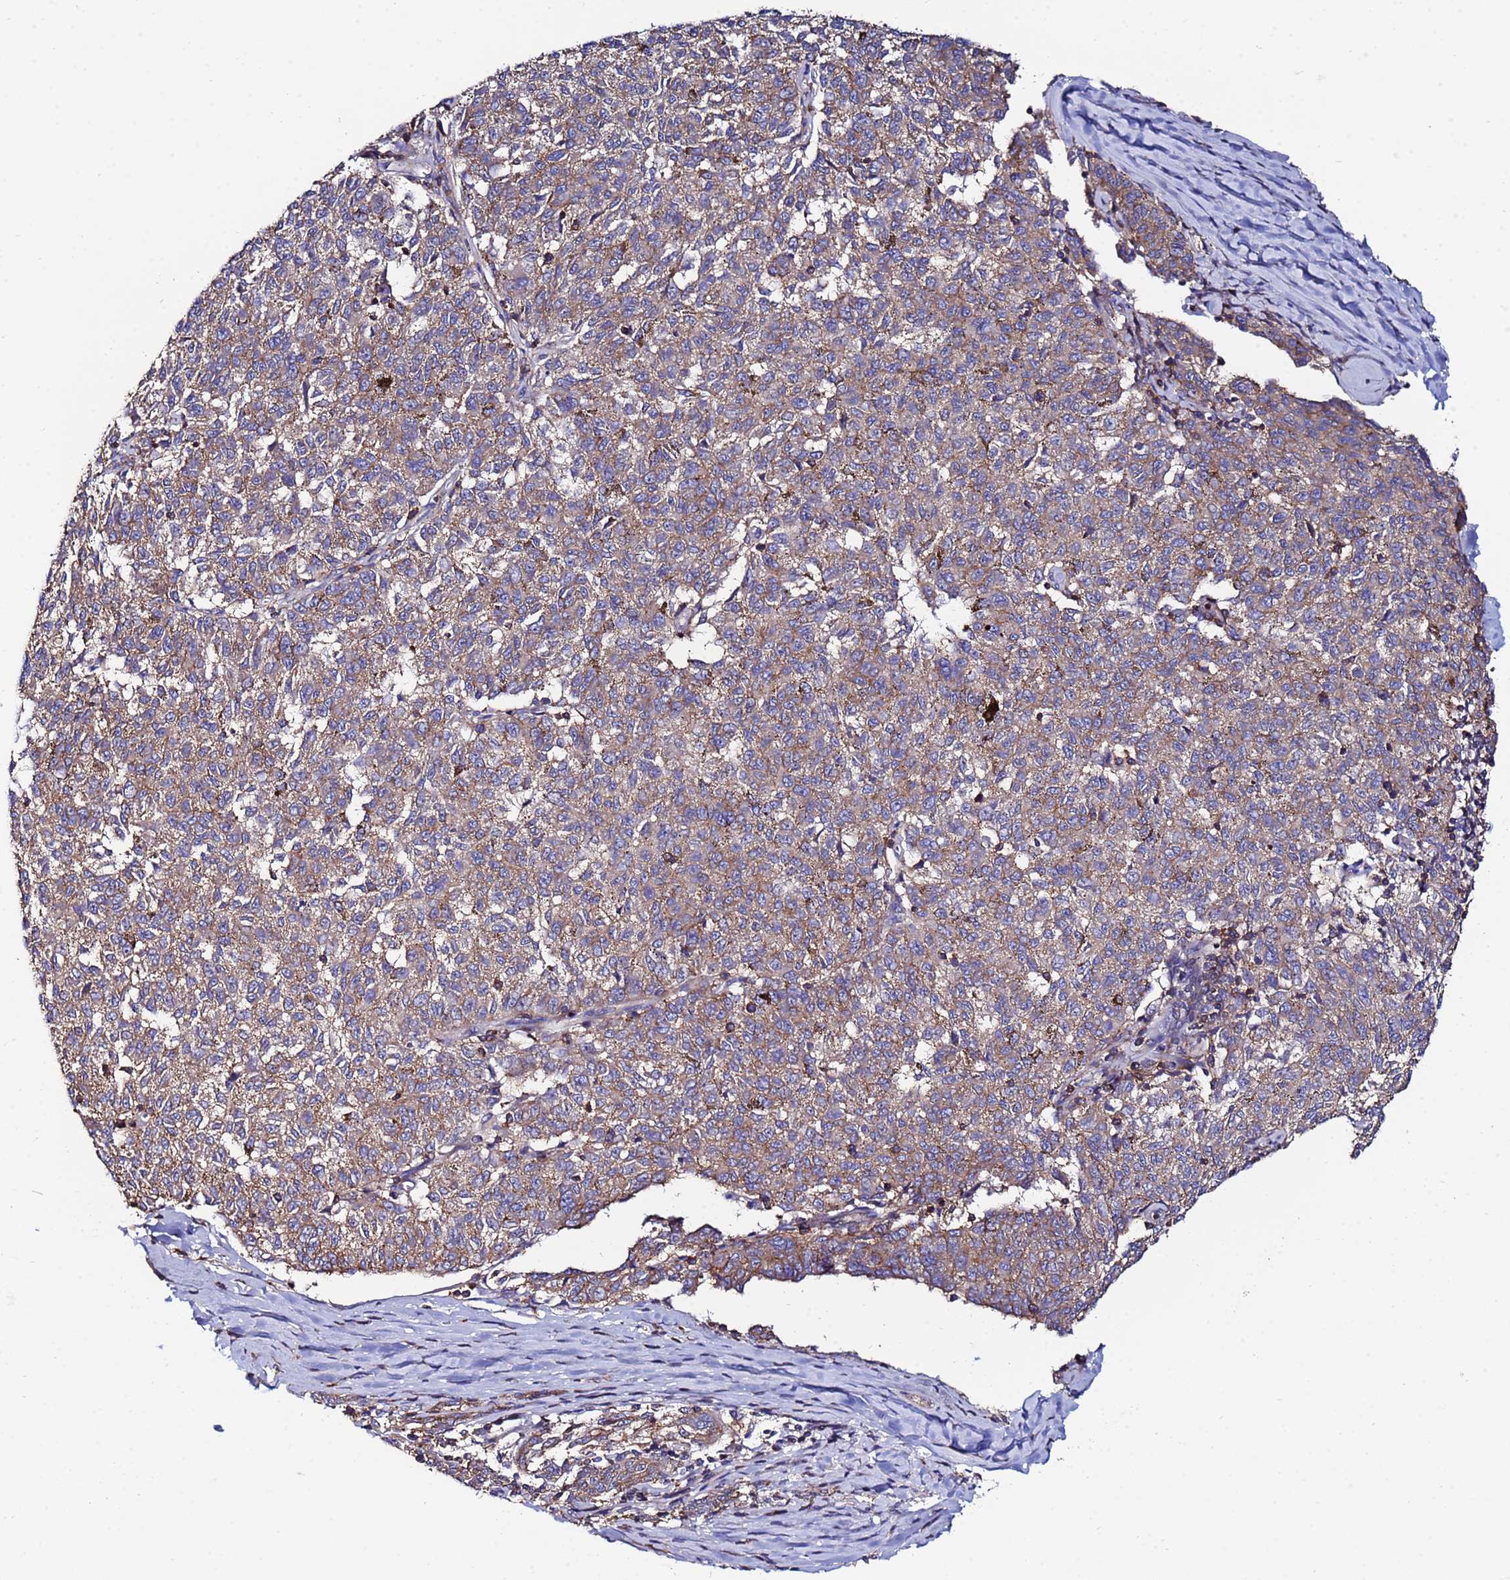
{"staining": {"intensity": "weak", "quantity": ">75%", "location": "cytoplasmic/membranous"}, "tissue": "melanoma", "cell_type": "Tumor cells", "image_type": "cancer", "snomed": [{"axis": "morphology", "description": "Malignant melanoma, NOS"}, {"axis": "topography", "description": "Skin"}], "caption": "An immunohistochemistry (IHC) image of tumor tissue is shown. Protein staining in brown labels weak cytoplasmic/membranous positivity in melanoma within tumor cells.", "gene": "POTEE", "patient": {"sex": "female", "age": 72}}